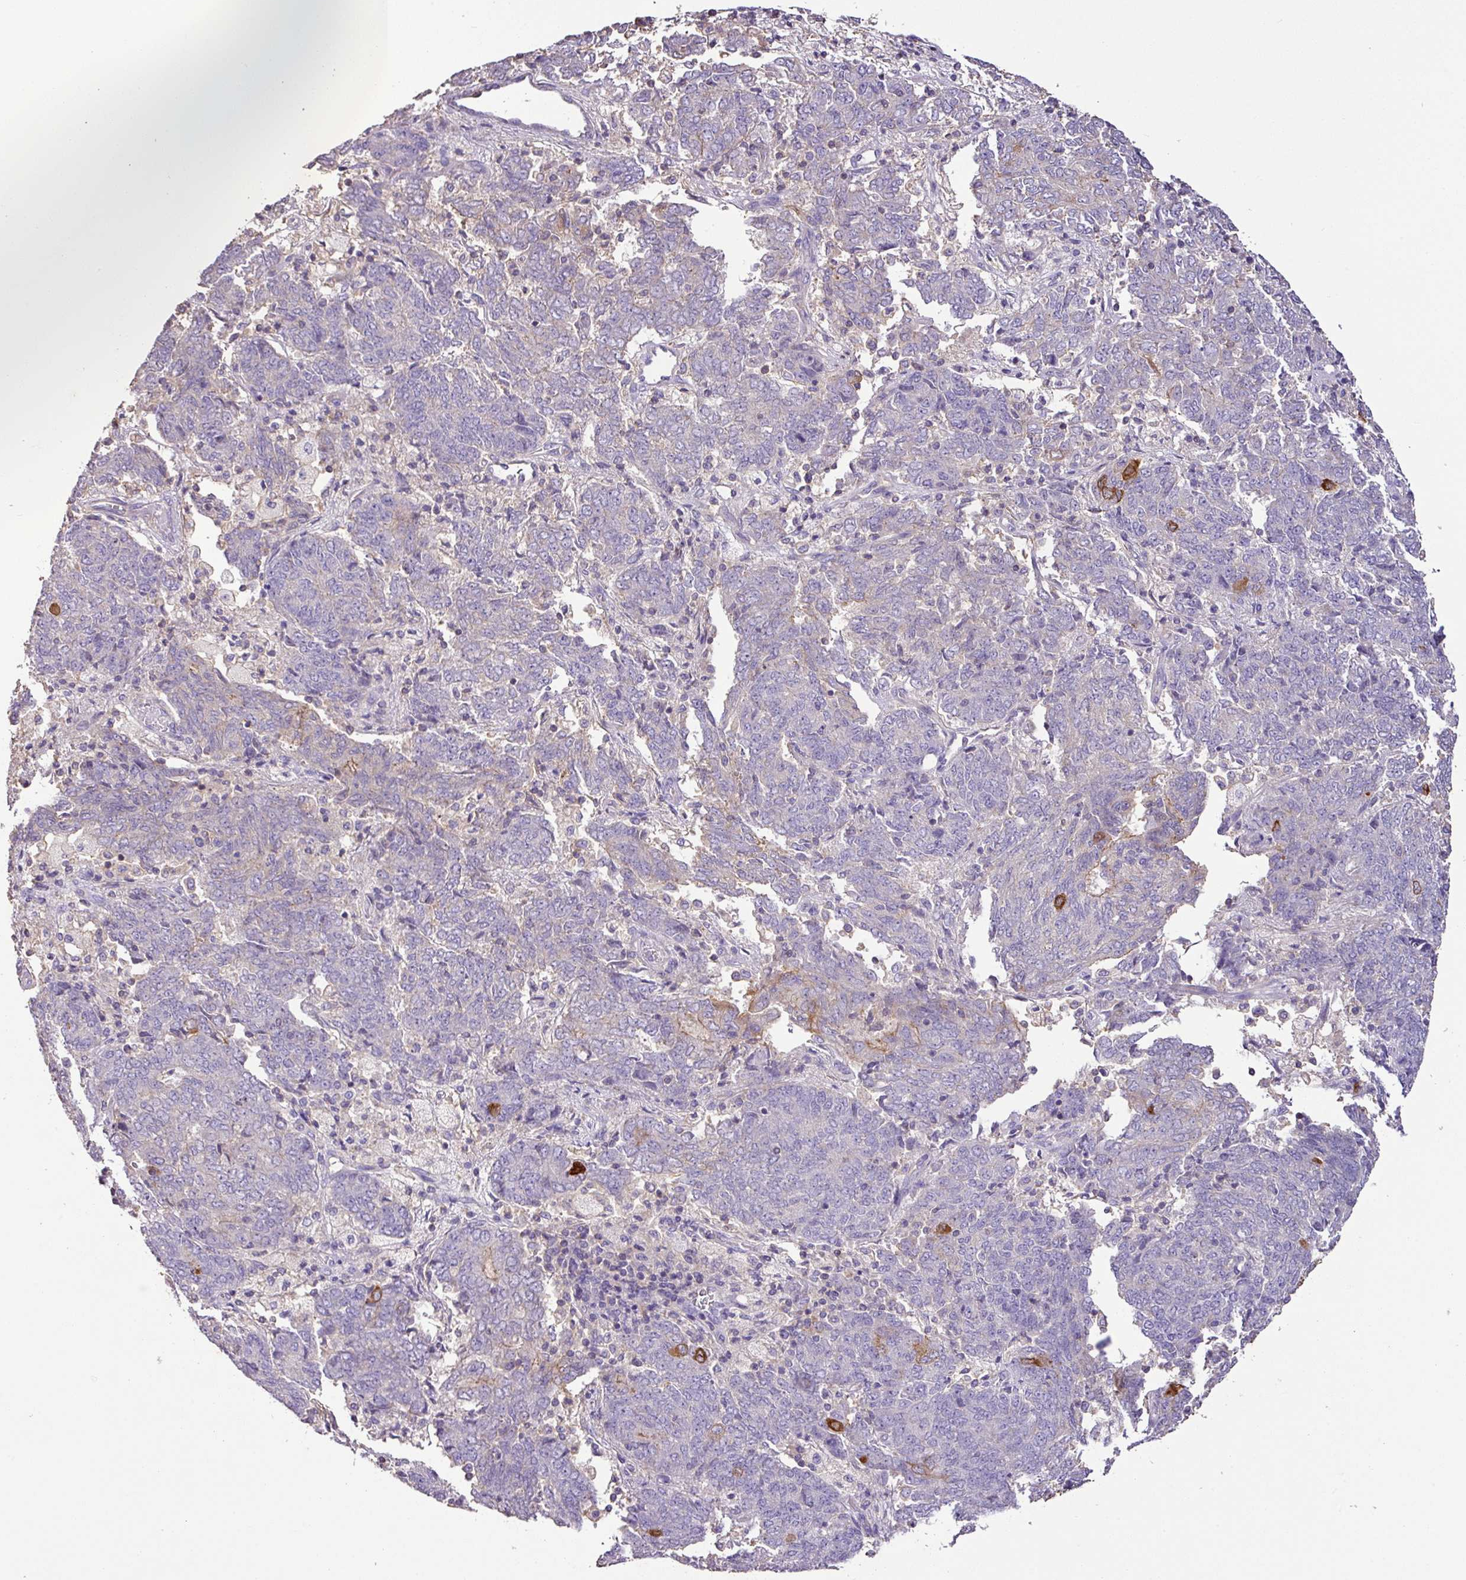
{"staining": {"intensity": "moderate", "quantity": "<25%", "location": "cytoplasmic/membranous"}, "tissue": "endometrial cancer", "cell_type": "Tumor cells", "image_type": "cancer", "snomed": [{"axis": "morphology", "description": "Adenocarcinoma, NOS"}, {"axis": "topography", "description": "Endometrium"}], "caption": "Protein staining of endometrial cancer (adenocarcinoma) tissue exhibits moderate cytoplasmic/membranous staining in about <25% of tumor cells.", "gene": "AGR3", "patient": {"sex": "female", "age": 80}}